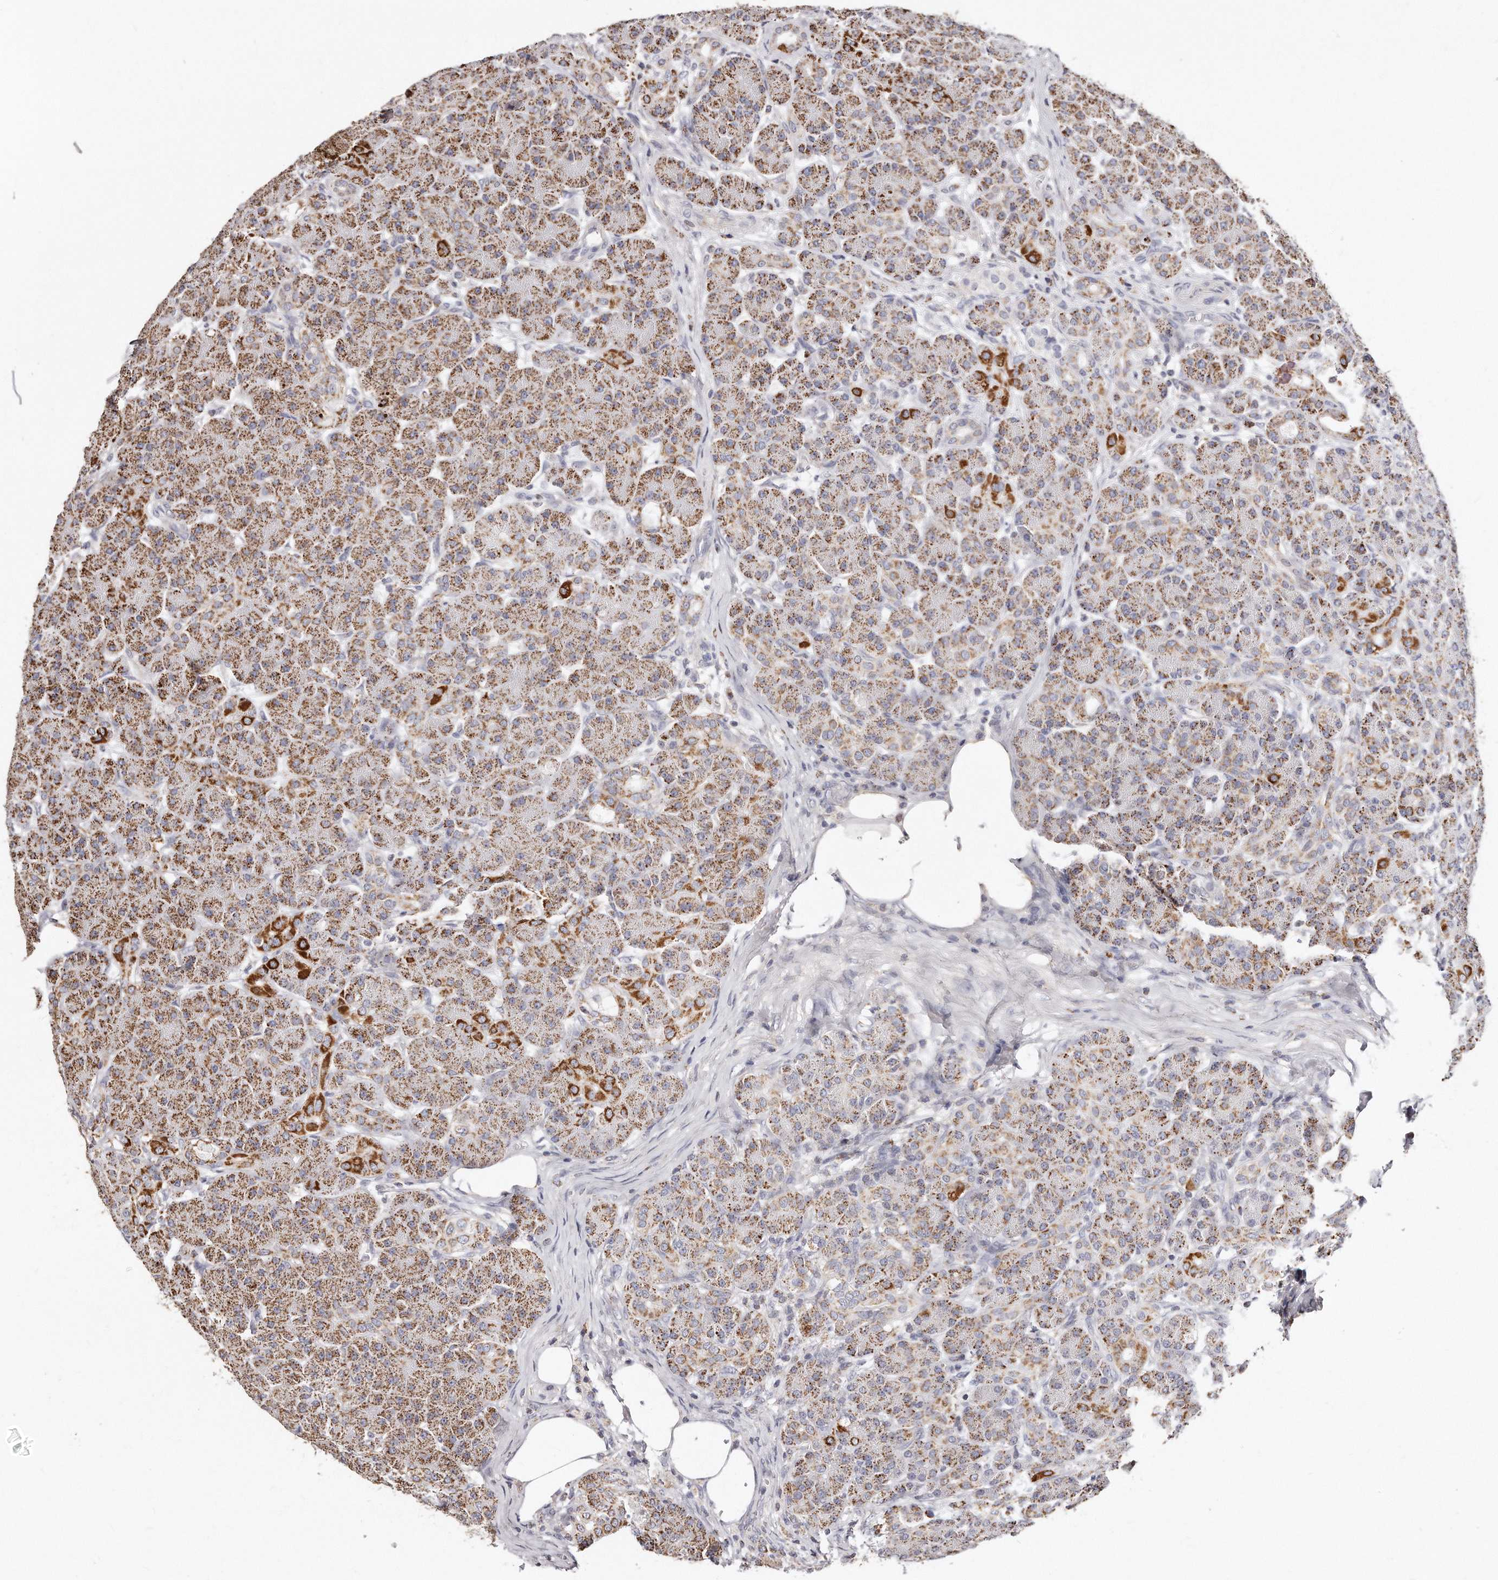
{"staining": {"intensity": "moderate", "quantity": ">75%", "location": "cytoplasmic/membranous"}, "tissue": "pancreas", "cell_type": "Exocrine glandular cells", "image_type": "normal", "snomed": [{"axis": "morphology", "description": "Normal tissue, NOS"}, {"axis": "topography", "description": "Pancreas"}], "caption": "Protein staining of normal pancreas reveals moderate cytoplasmic/membranous positivity in about >75% of exocrine glandular cells. (Stains: DAB (3,3'-diaminobenzidine) in brown, nuclei in blue, Microscopy: brightfield microscopy at high magnification).", "gene": "RTKN", "patient": {"sex": "male", "age": 63}}